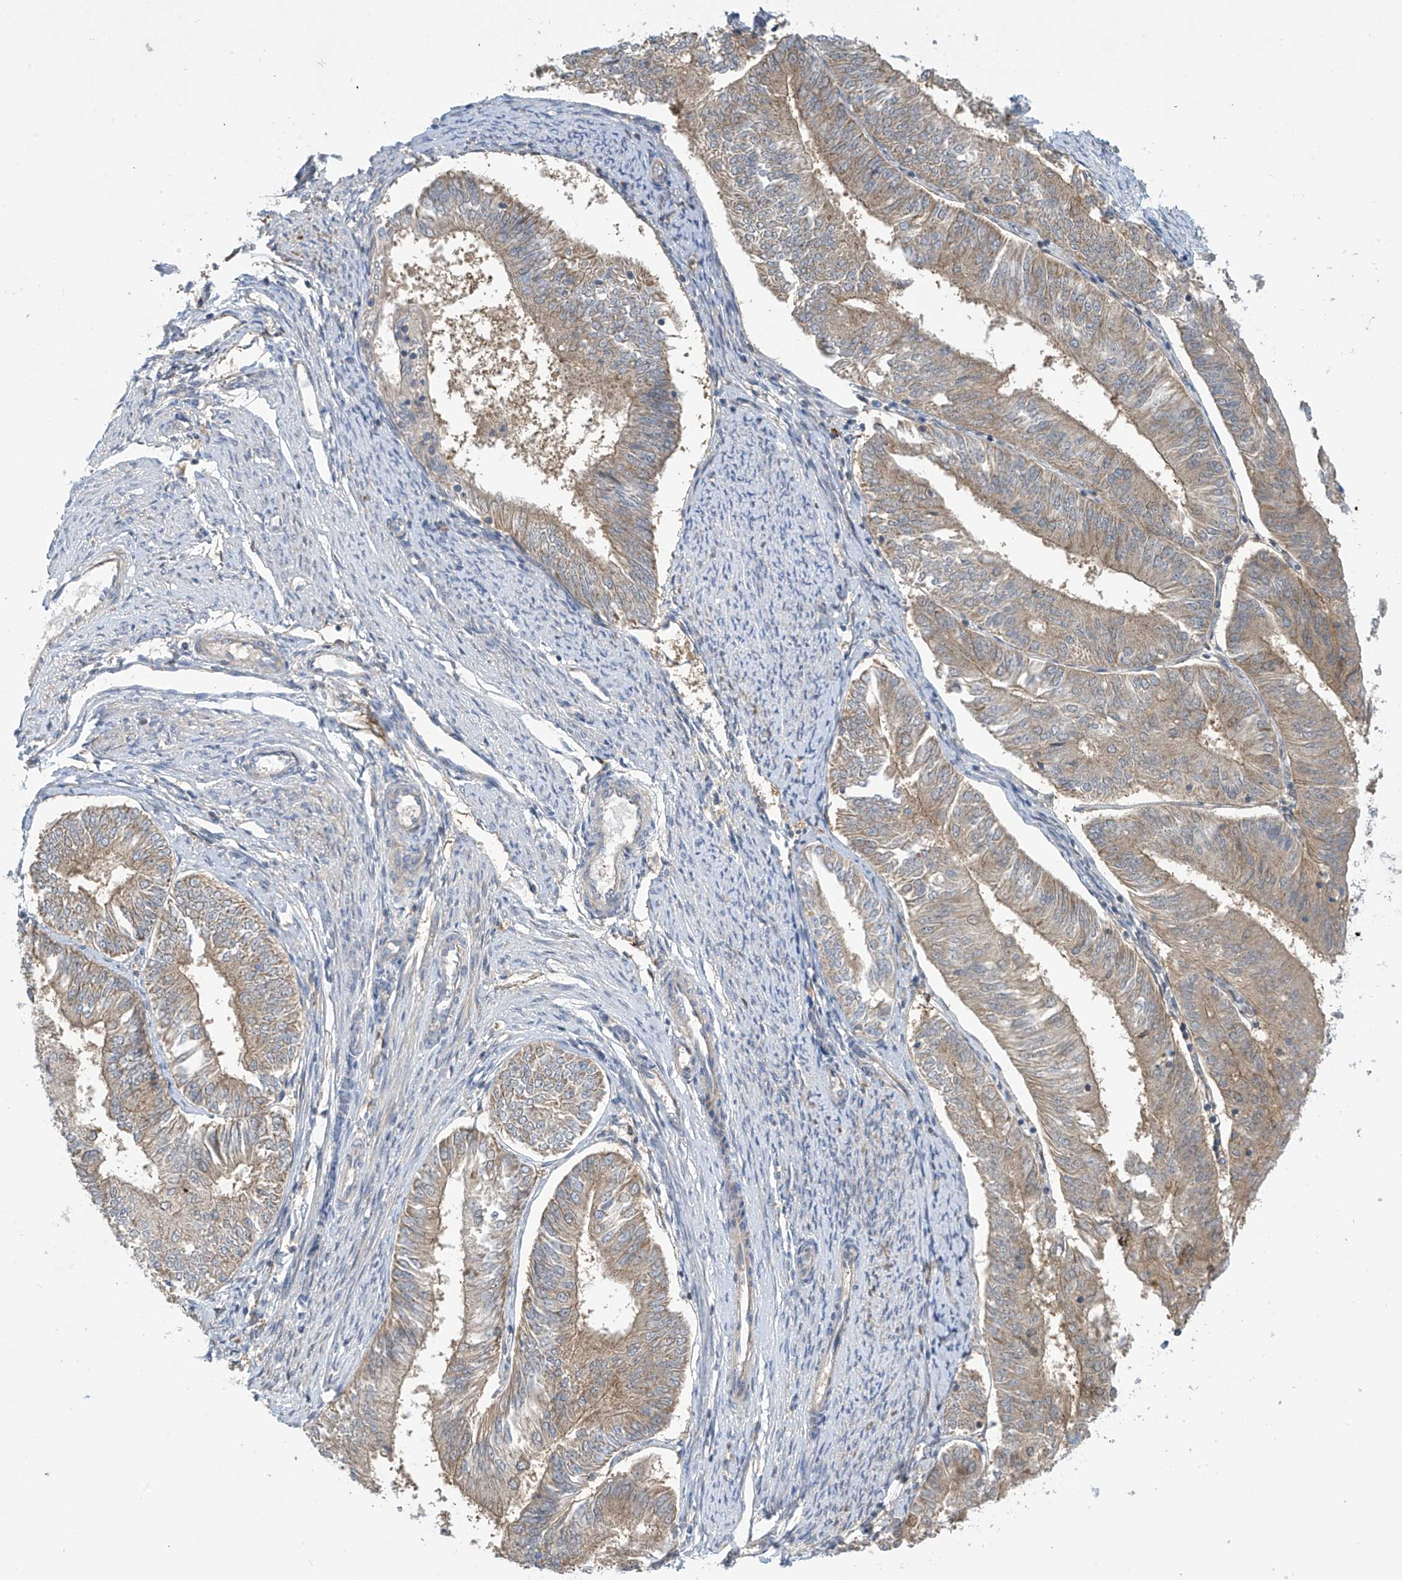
{"staining": {"intensity": "weak", "quantity": ">75%", "location": "cytoplasmic/membranous"}, "tissue": "endometrial cancer", "cell_type": "Tumor cells", "image_type": "cancer", "snomed": [{"axis": "morphology", "description": "Adenocarcinoma, NOS"}, {"axis": "topography", "description": "Endometrium"}], "caption": "There is low levels of weak cytoplasmic/membranous positivity in tumor cells of endometrial cancer, as demonstrated by immunohistochemical staining (brown color).", "gene": "IBA57", "patient": {"sex": "female", "age": 58}}